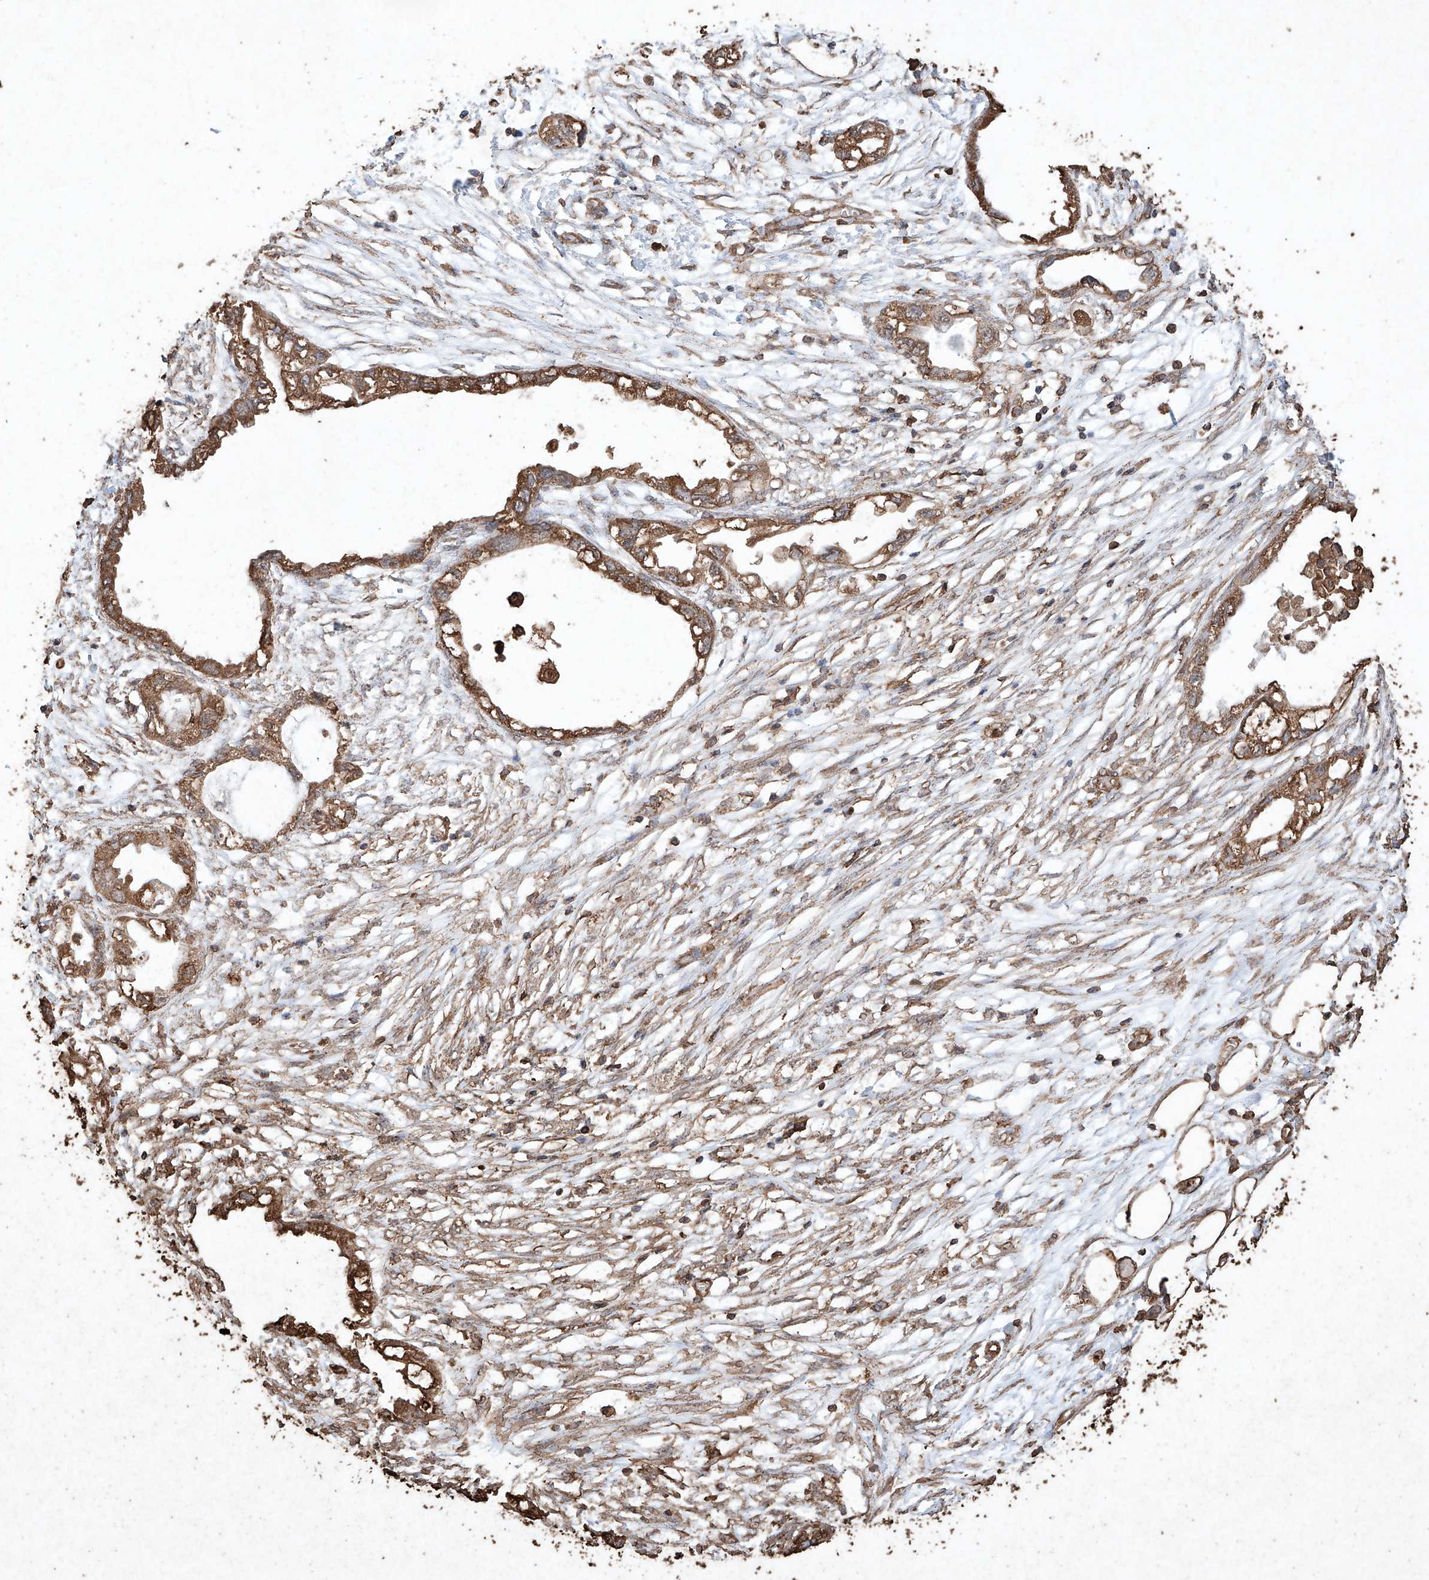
{"staining": {"intensity": "moderate", "quantity": ">75%", "location": "cytoplasmic/membranous"}, "tissue": "endometrial cancer", "cell_type": "Tumor cells", "image_type": "cancer", "snomed": [{"axis": "morphology", "description": "Adenocarcinoma, NOS"}, {"axis": "morphology", "description": "Adenocarcinoma, metastatic, NOS"}, {"axis": "topography", "description": "Adipose tissue"}, {"axis": "topography", "description": "Endometrium"}], "caption": "This image reveals immunohistochemistry staining of endometrial cancer, with medium moderate cytoplasmic/membranous staining in about >75% of tumor cells.", "gene": "M6PR", "patient": {"sex": "female", "age": 67}}